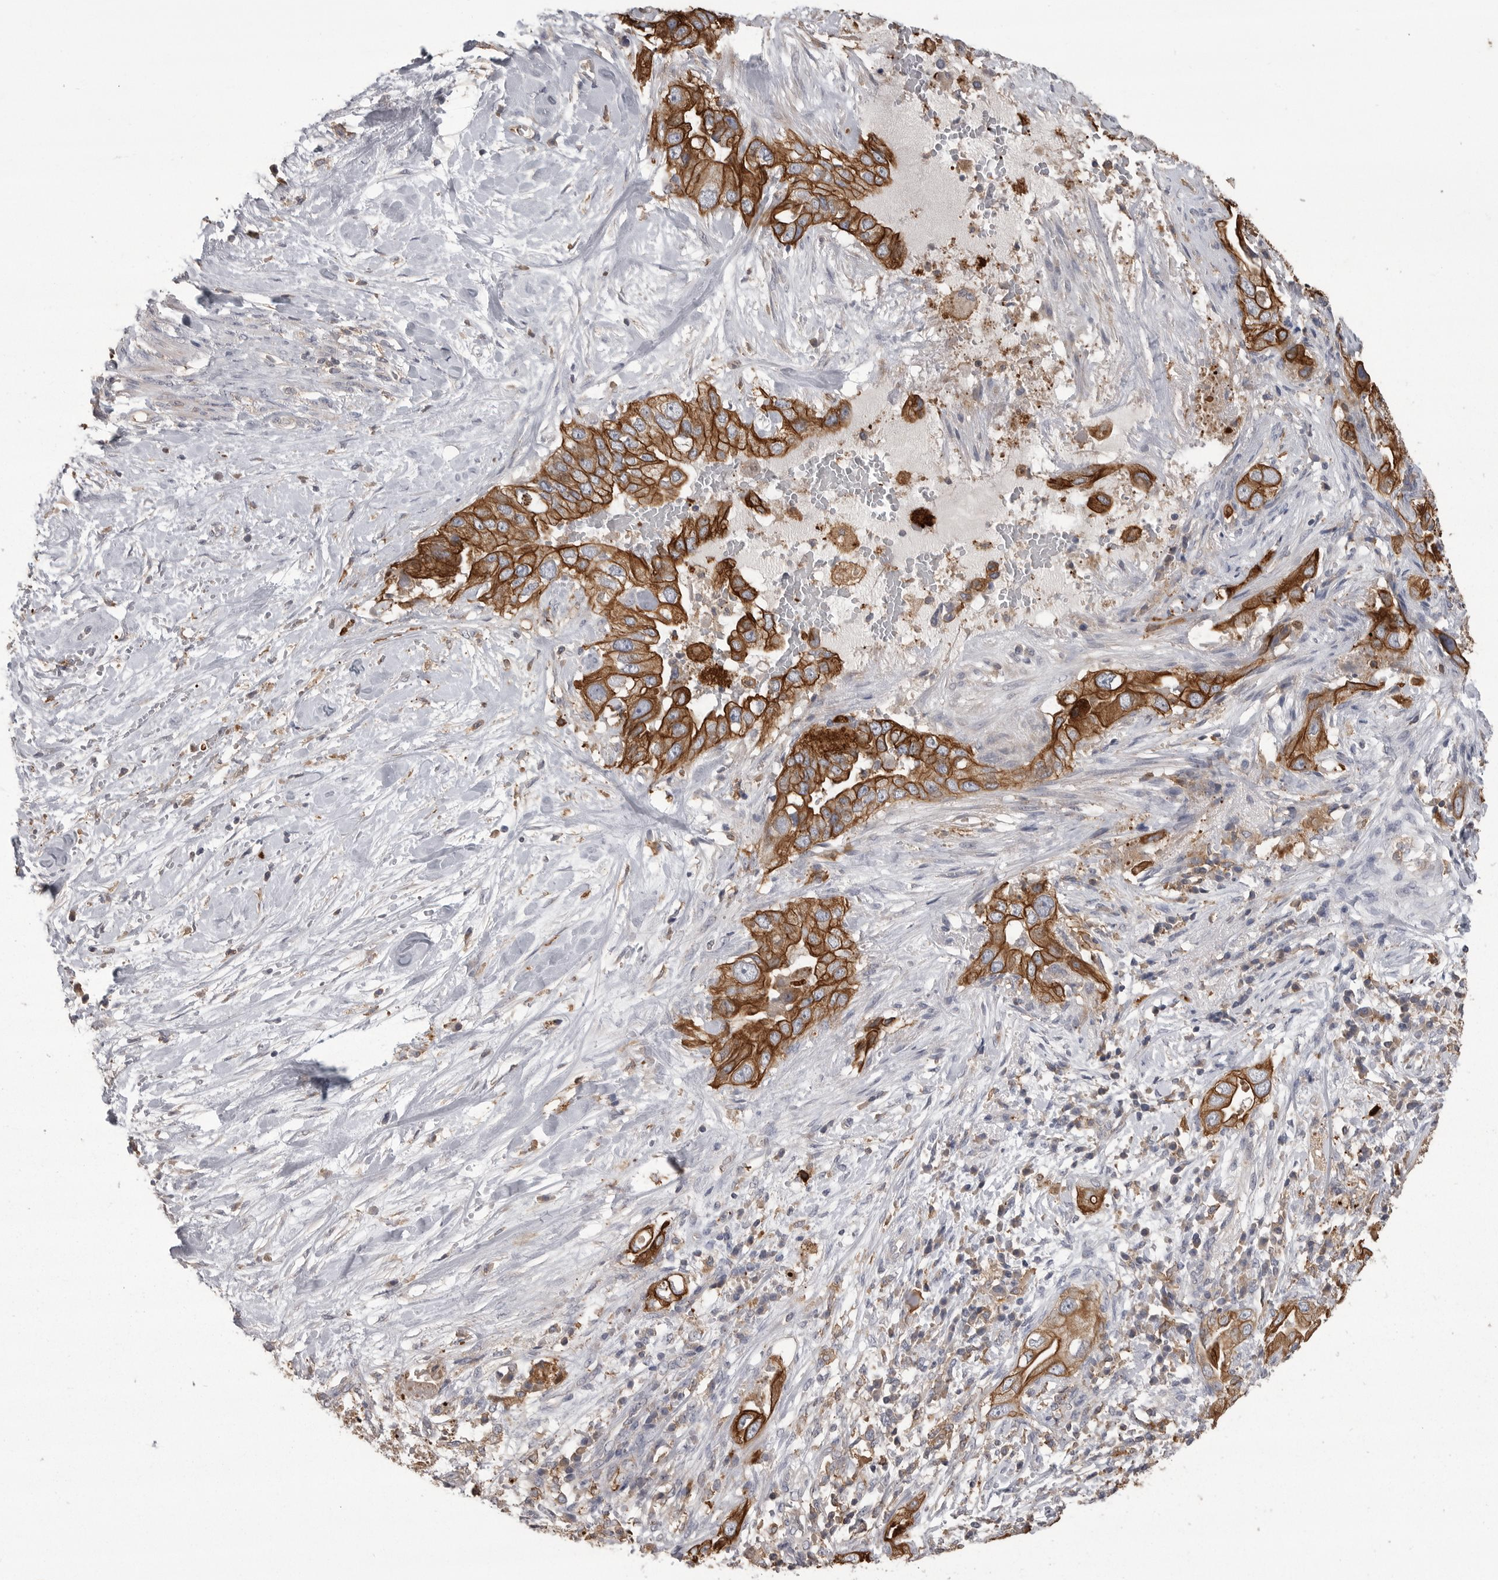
{"staining": {"intensity": "strong", "quantity": ">75%", "location": "cytoplasmic/membranous"}, "tissue": "pancreatic cancer", "cell_type": "Tumor cells", "image_type": "cancer", "snomed": [{"axis": "morphology", "description": "Inflammation, NOS"}, {"axis": "morphology", "description": "Adenocarcinoma, NOS"}, {"axis": "topography", "description": "Pancreas"}], "caption": "There is high levels of strong cytoplasmic/membranous expression in tumor cells of pancreatic cancer (adenocarcinoma), as demonstrated by immunohistochemical staining (brown color).", "gene": "CMTM6", "patient": {"sex": "female", "age": 56}}